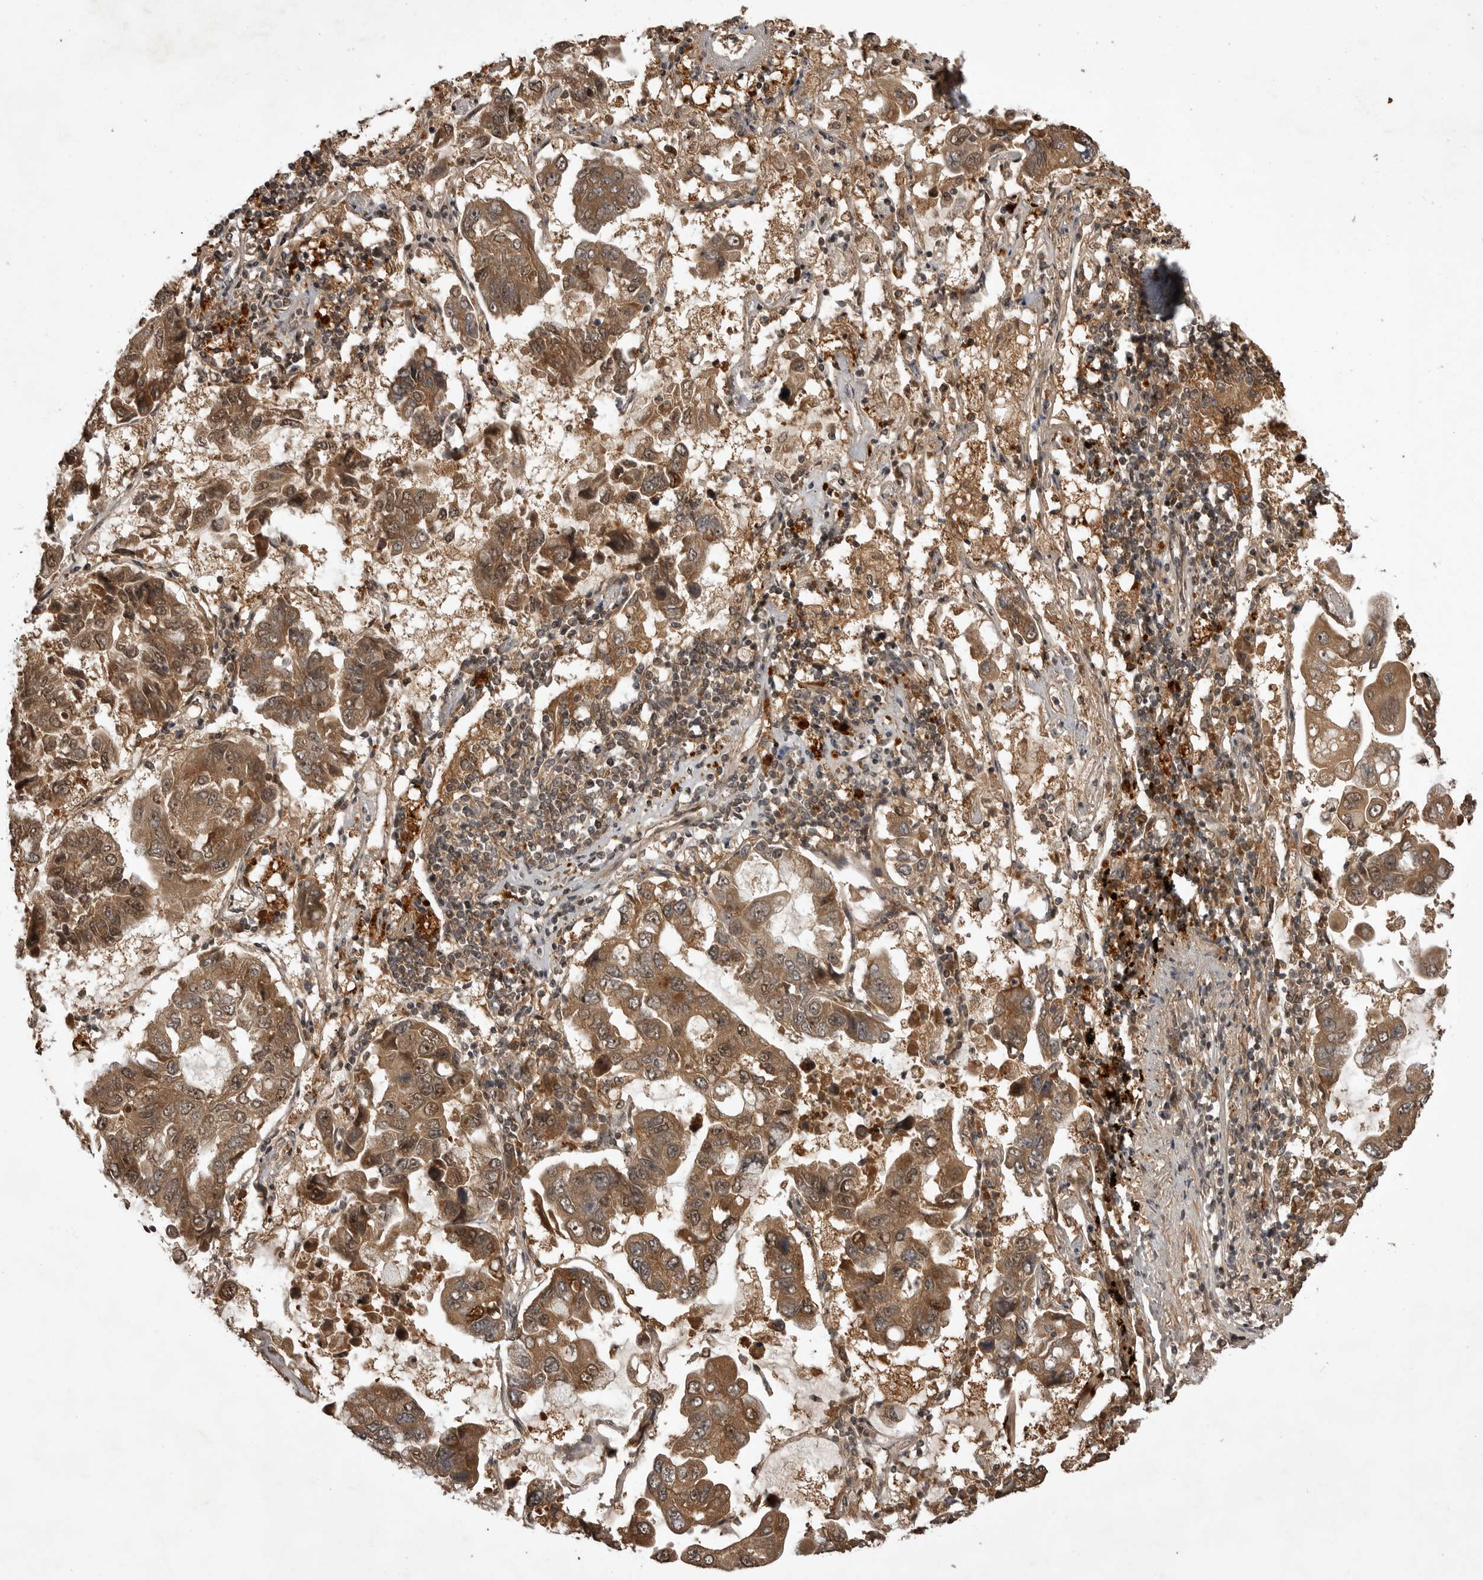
{"staining": {"intensity": "moderate", "quantity": ">75%", "location": "cytoplasmic/membranous"}, "tissue": "lung cancer", "cell_type": "Tumor cells", "image_type": "cancer", "snomed": [{"axis": "morphology", "description": "Adenocarcinoma, NOS"}, {"axis": "topography", "description": "Lung"}], "caption": "This is an image of IHC staining of lung cancer (adenocarcinoma), which shows moderate staining in the cytoplasmic/membranous of tumor cells.", "gene": "AKAP7", "patient": {"sex": "male", "age": 64}}